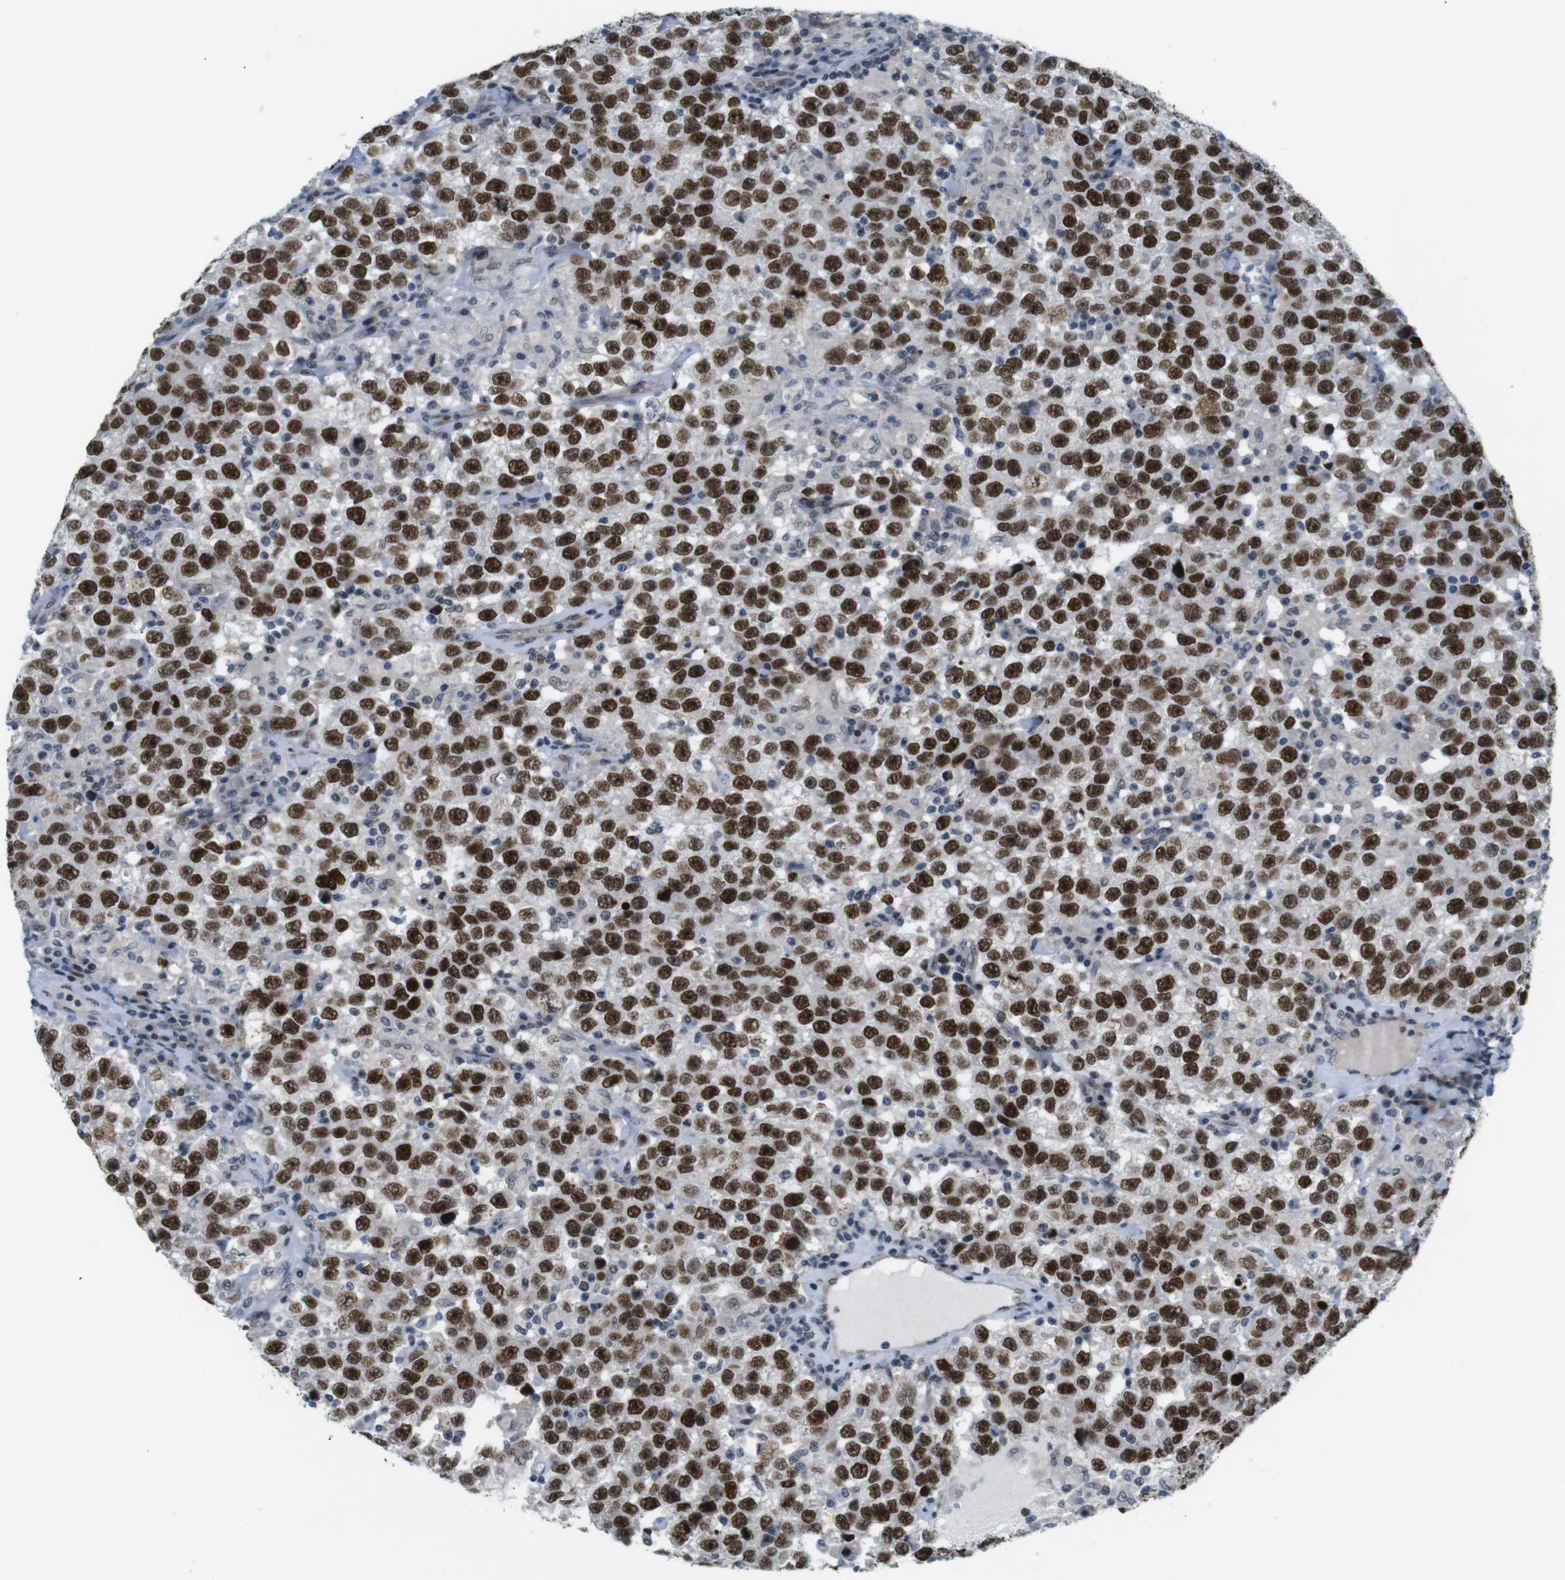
{"staining": {"intensity": "strong", "quantity": ">75%", "location": "nuclear"}, "tissue": "testis cancer", "cell_type": "Tumor cells", "image_type": "cancer", "snomed": [{"axis": "morphology", "description": "Seminoma, NOS"}, {"axis": "topography", "description": "Testis"}], "caption": "Protein staining shows strong nuclear staining in approximately >75% of tumor cells in testis cancer.", "gene": "SMCO2", "patient": {"sex": "male", "age": 41}}